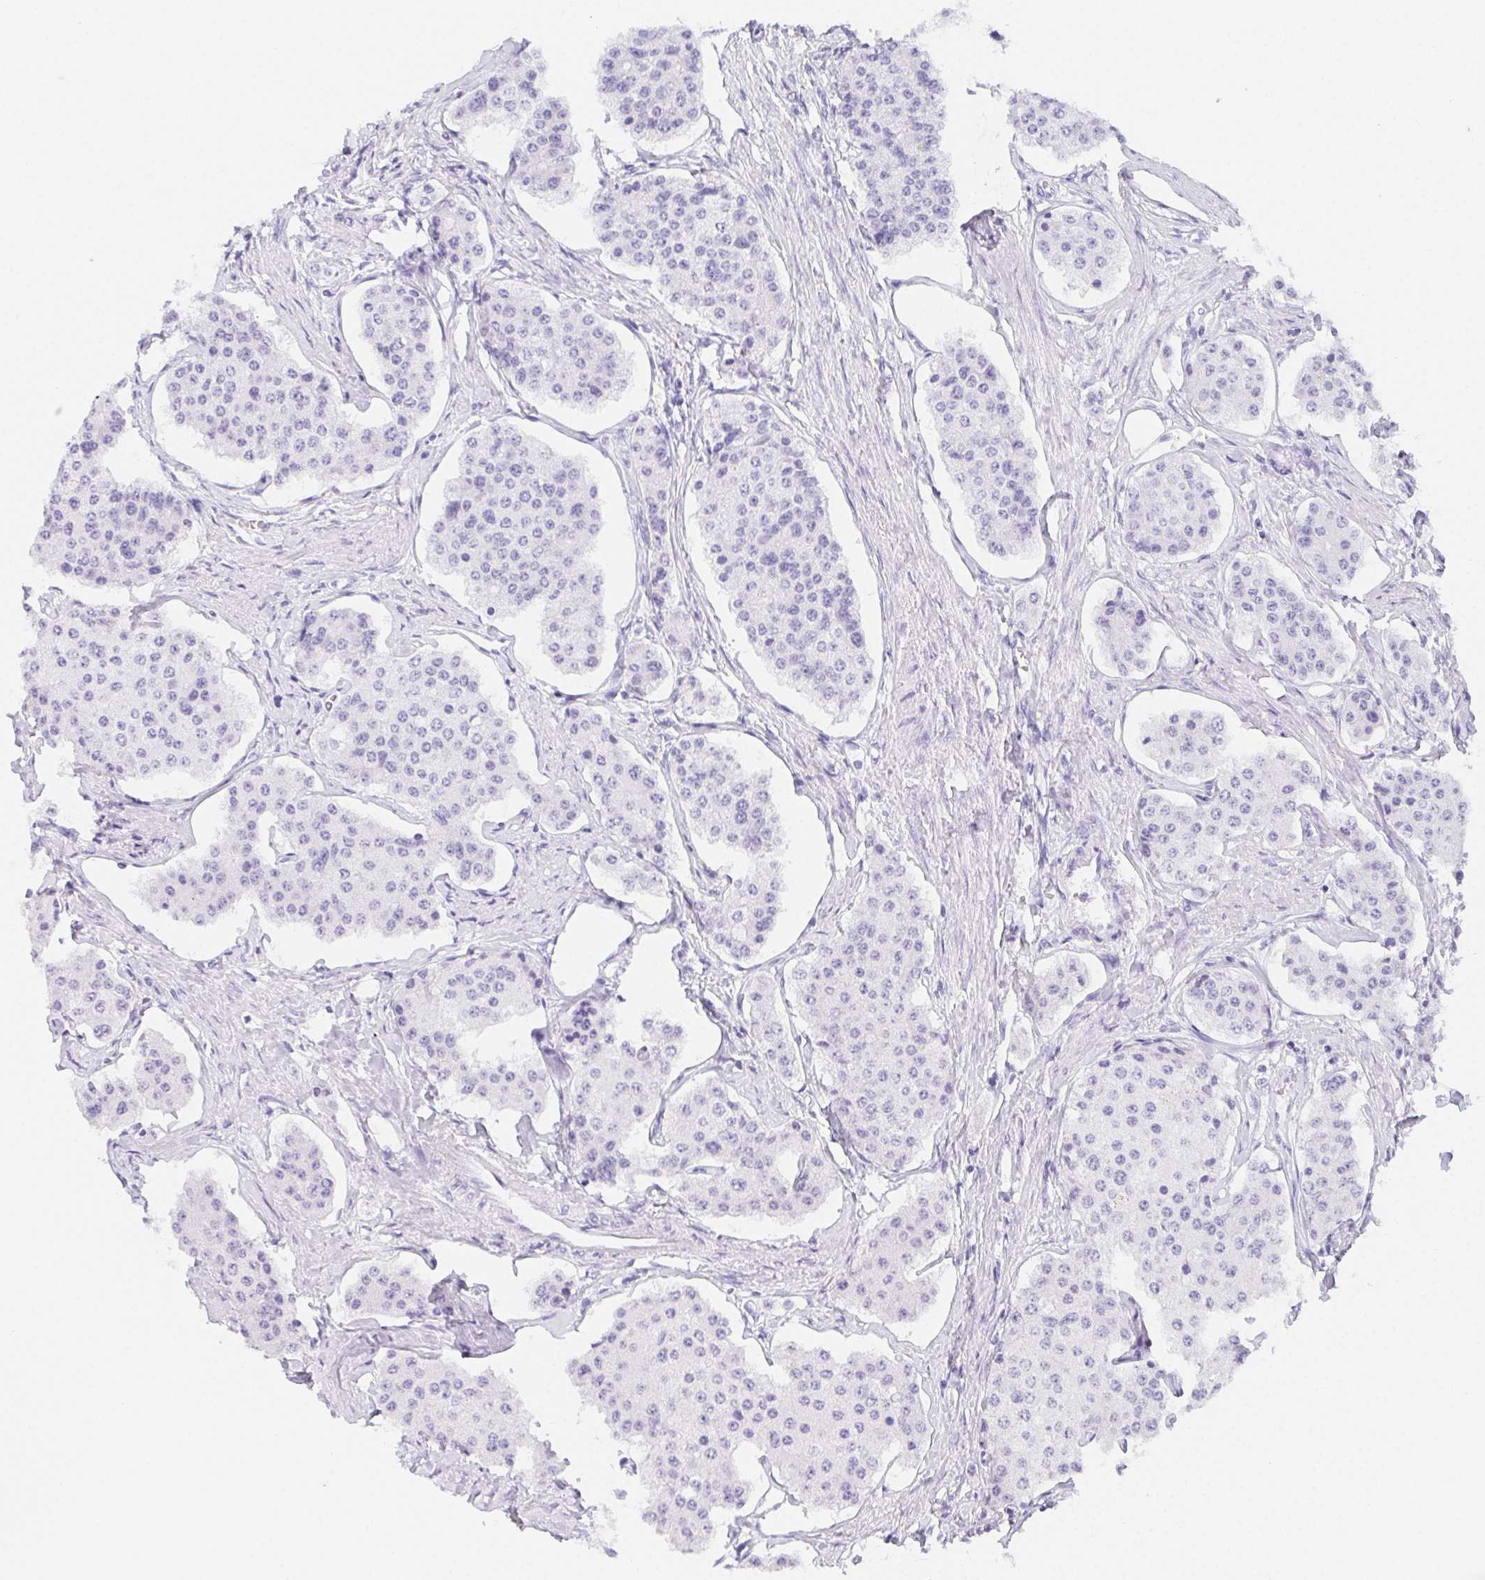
{"staining": {"intensity": "negative", "quantity": "none", "location": "none"}, "tissue": "carcinoid", "cell_type": "Tumor cells", "image_type": "cancer", "snomed": [{"axis": "morphology", "description": "Carcinoid, malignant, NOS"}, {"axis": "topography", "description": "Small intestine"}], "caption": "Immunohistochemical staining of carcinoid exhibits no significant positivity in tumor cells.", "gene": "ZBBX", "patient": {"sex": "female", "age": 65}}